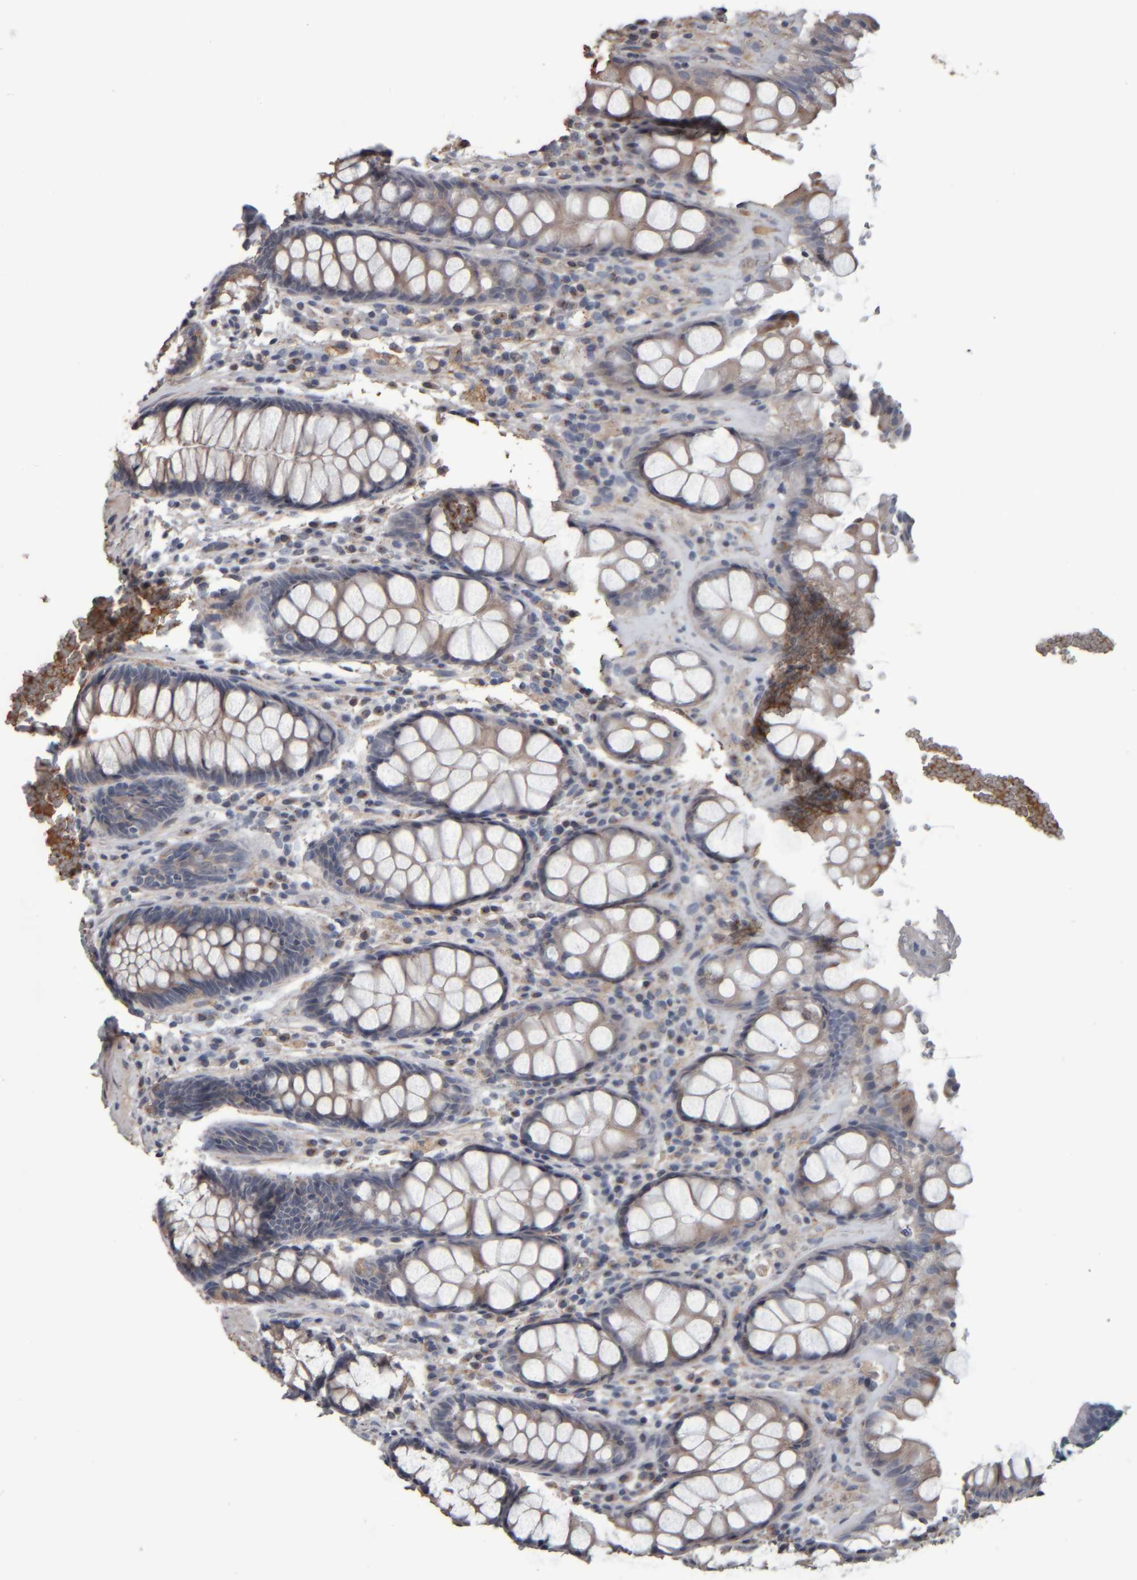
{"staining": {"intensity": "weak", "quantity": "25%-75%", "location": "cytoplasmic/membranous"}, "tissue": "rectum", "cell_type": "Glandular cells", "image_type": "normal", "snomed": [{"axis": "morphology", "description": "Normal tissue, NOS"}, {"axis": "topography", "description": "Rectum"}], "caption": "IHC photomicrograph of benign rectum stained for a protein (brown), which shows low levels of weak cytoplasmic/membranous positivity in about 25%-75% of glandular cells.", "gene": "CAVIN4", "patient": {"sex": "male", "age": 64}}